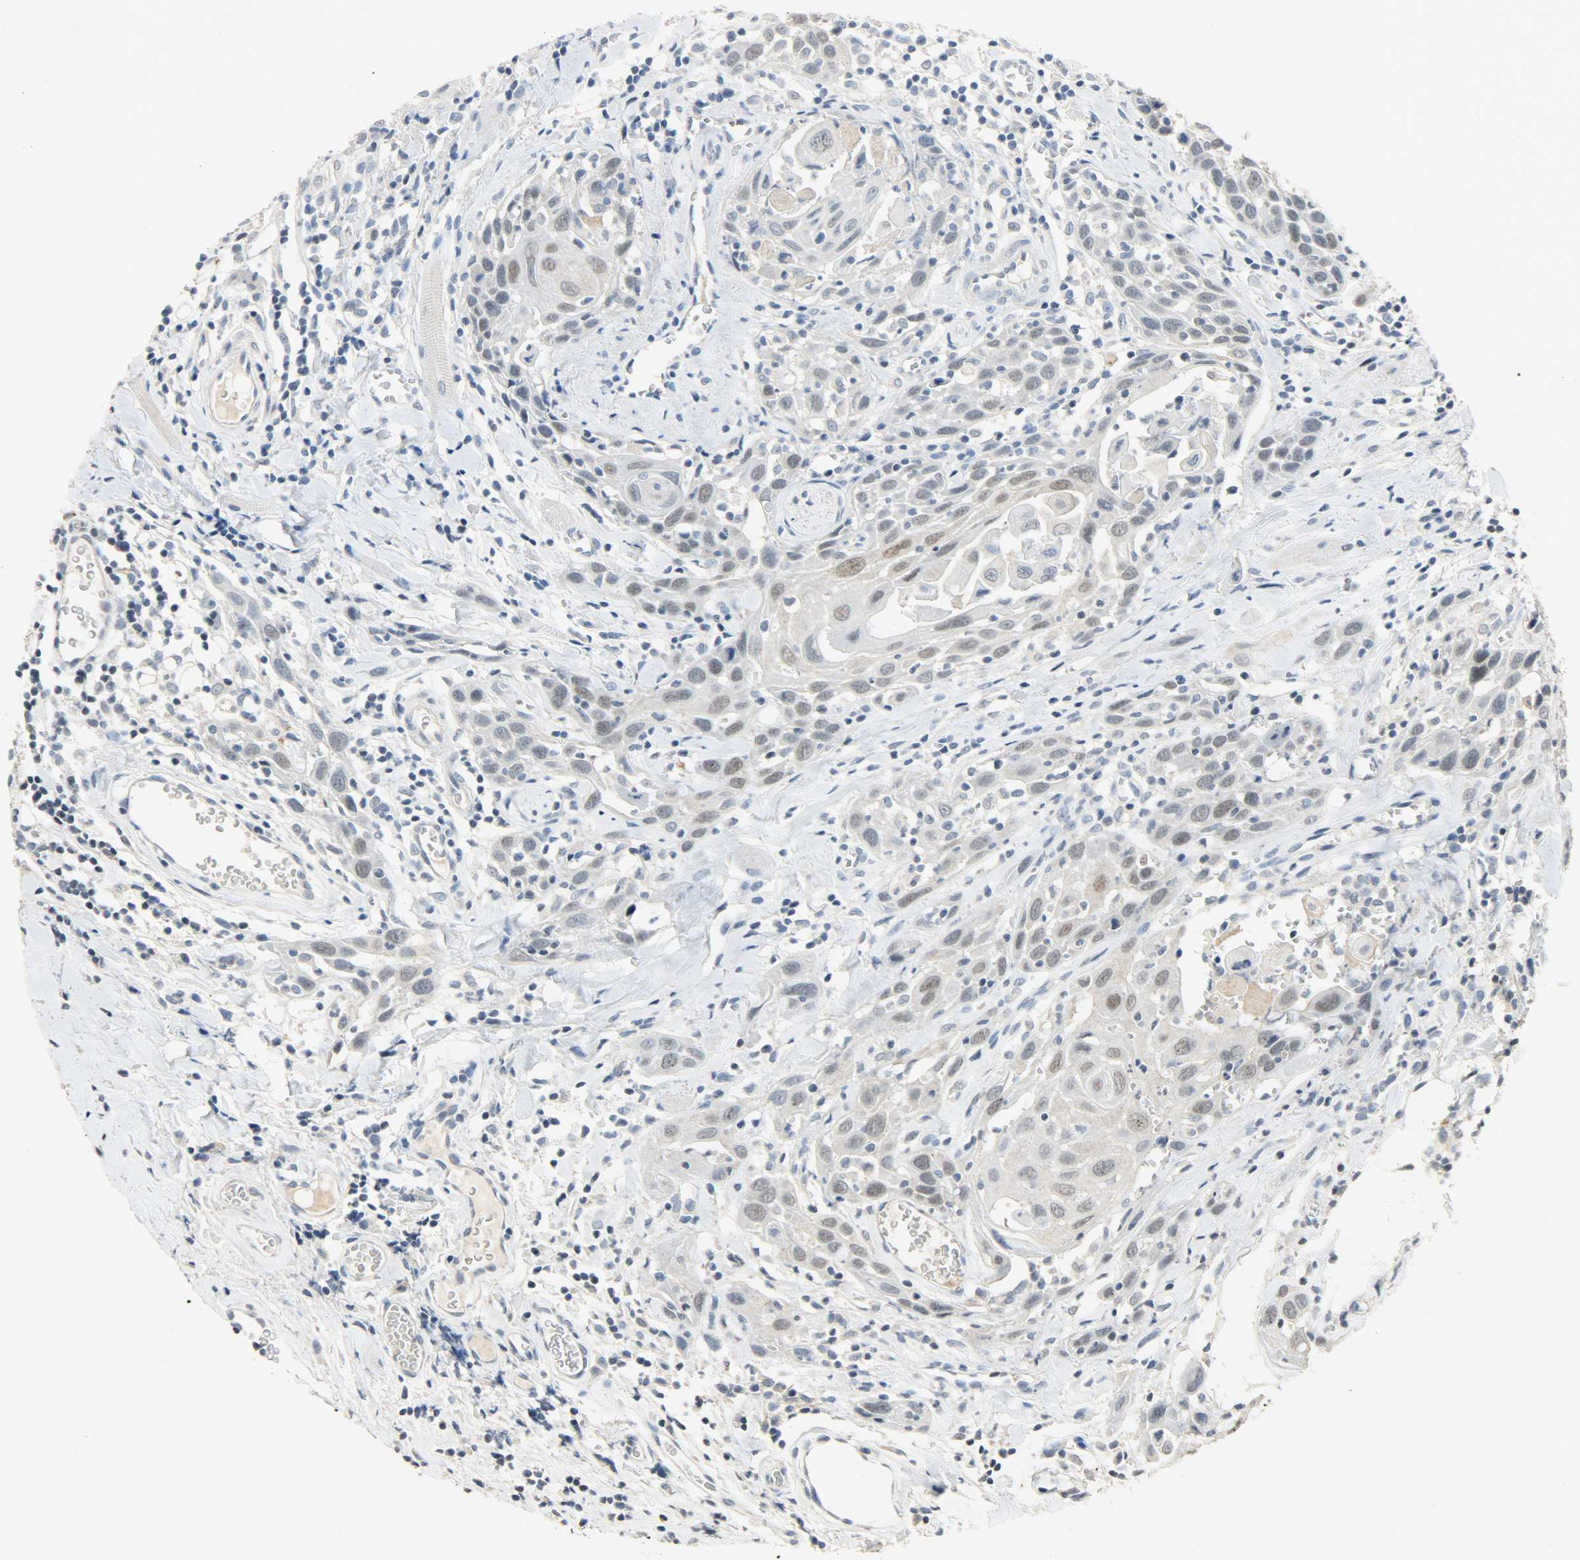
{"staining": {"intensity": "weak", "quantity": ">75%", "location": "nuclear"}, "tissue": "head and neck cancer", "cell_type": "Tumor cells", "image_type": "cancer", "snomed": [{"axis": "morphology", "description": "Squamous cell carcinoma, NOS"}, {"axis": "topography", "description": "Oral tissue"}, {"axis": "topography", "description": "Head-Neck"}], "caption": "Immunohistochemical staining of squamous cell carcinoma (head and neck) exhibits low levels of weak nuclear positivity in approximately >75% of tumor cells. (IHC, brightfield microscopy, high magnification).", "gene": "DNAJB6", "patient": {"sex": "female", "age": 50}}